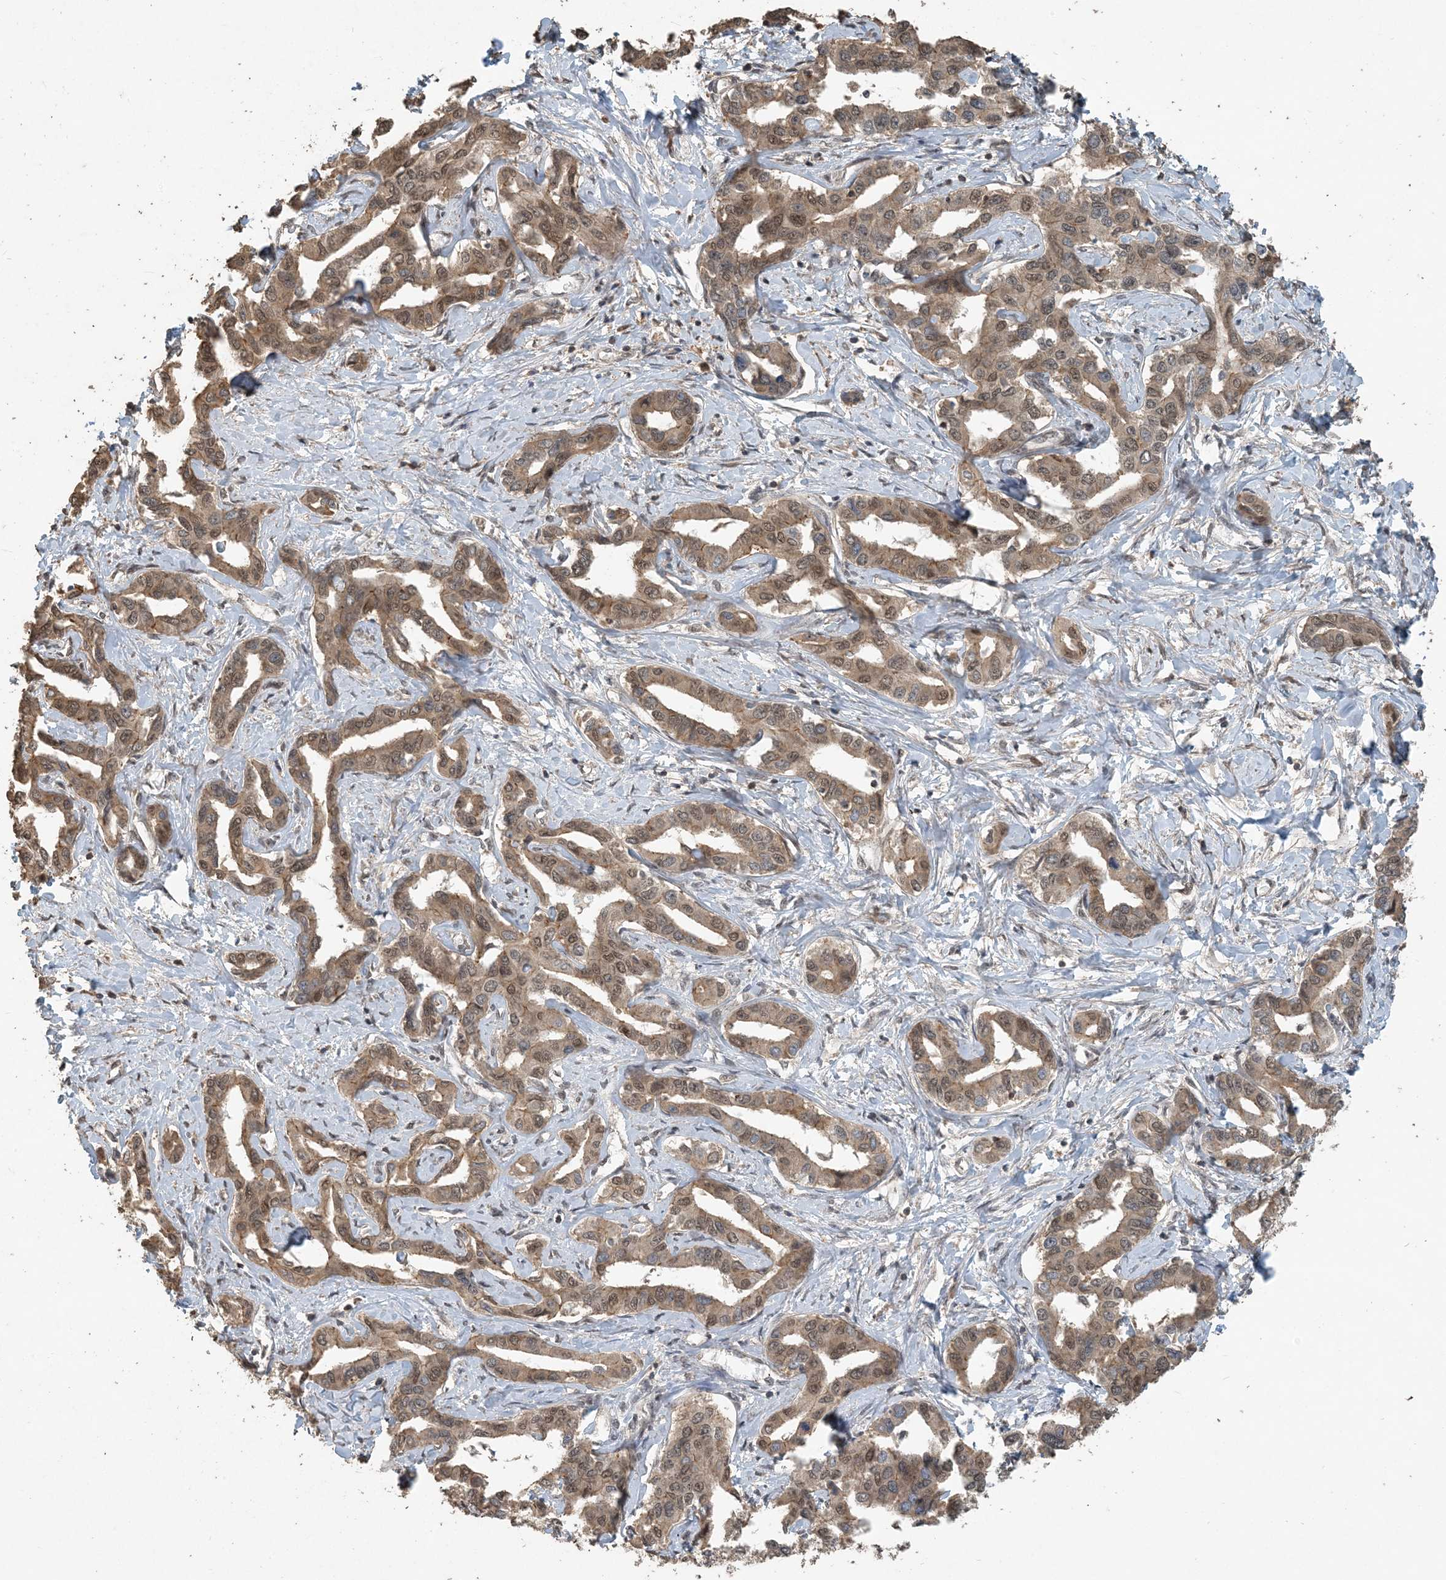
{"staining": {"intensity": "moderate", "quantity": ">75%", "location": "cytoplasmic/membranous,nuclear"}, "tissue": "liver cancer", "cell_type": "Tumor cells", "image_type": "cancer", "snomed": [{"axis": "morphology", "description": "Cholangiocarcinoma"}, {"axis": "topography", "description": "Liver"}], "caption": "A high-resolution micrograph shows immunohistochemistry staining of liver cholangiocarcinoma, which shows moderate cytoplasmic/membranous and nuclear expression in approximately >75% of tumor cells.", "gene": "ZC3H12A", "patient": {"sex": "male", "age": 59}}